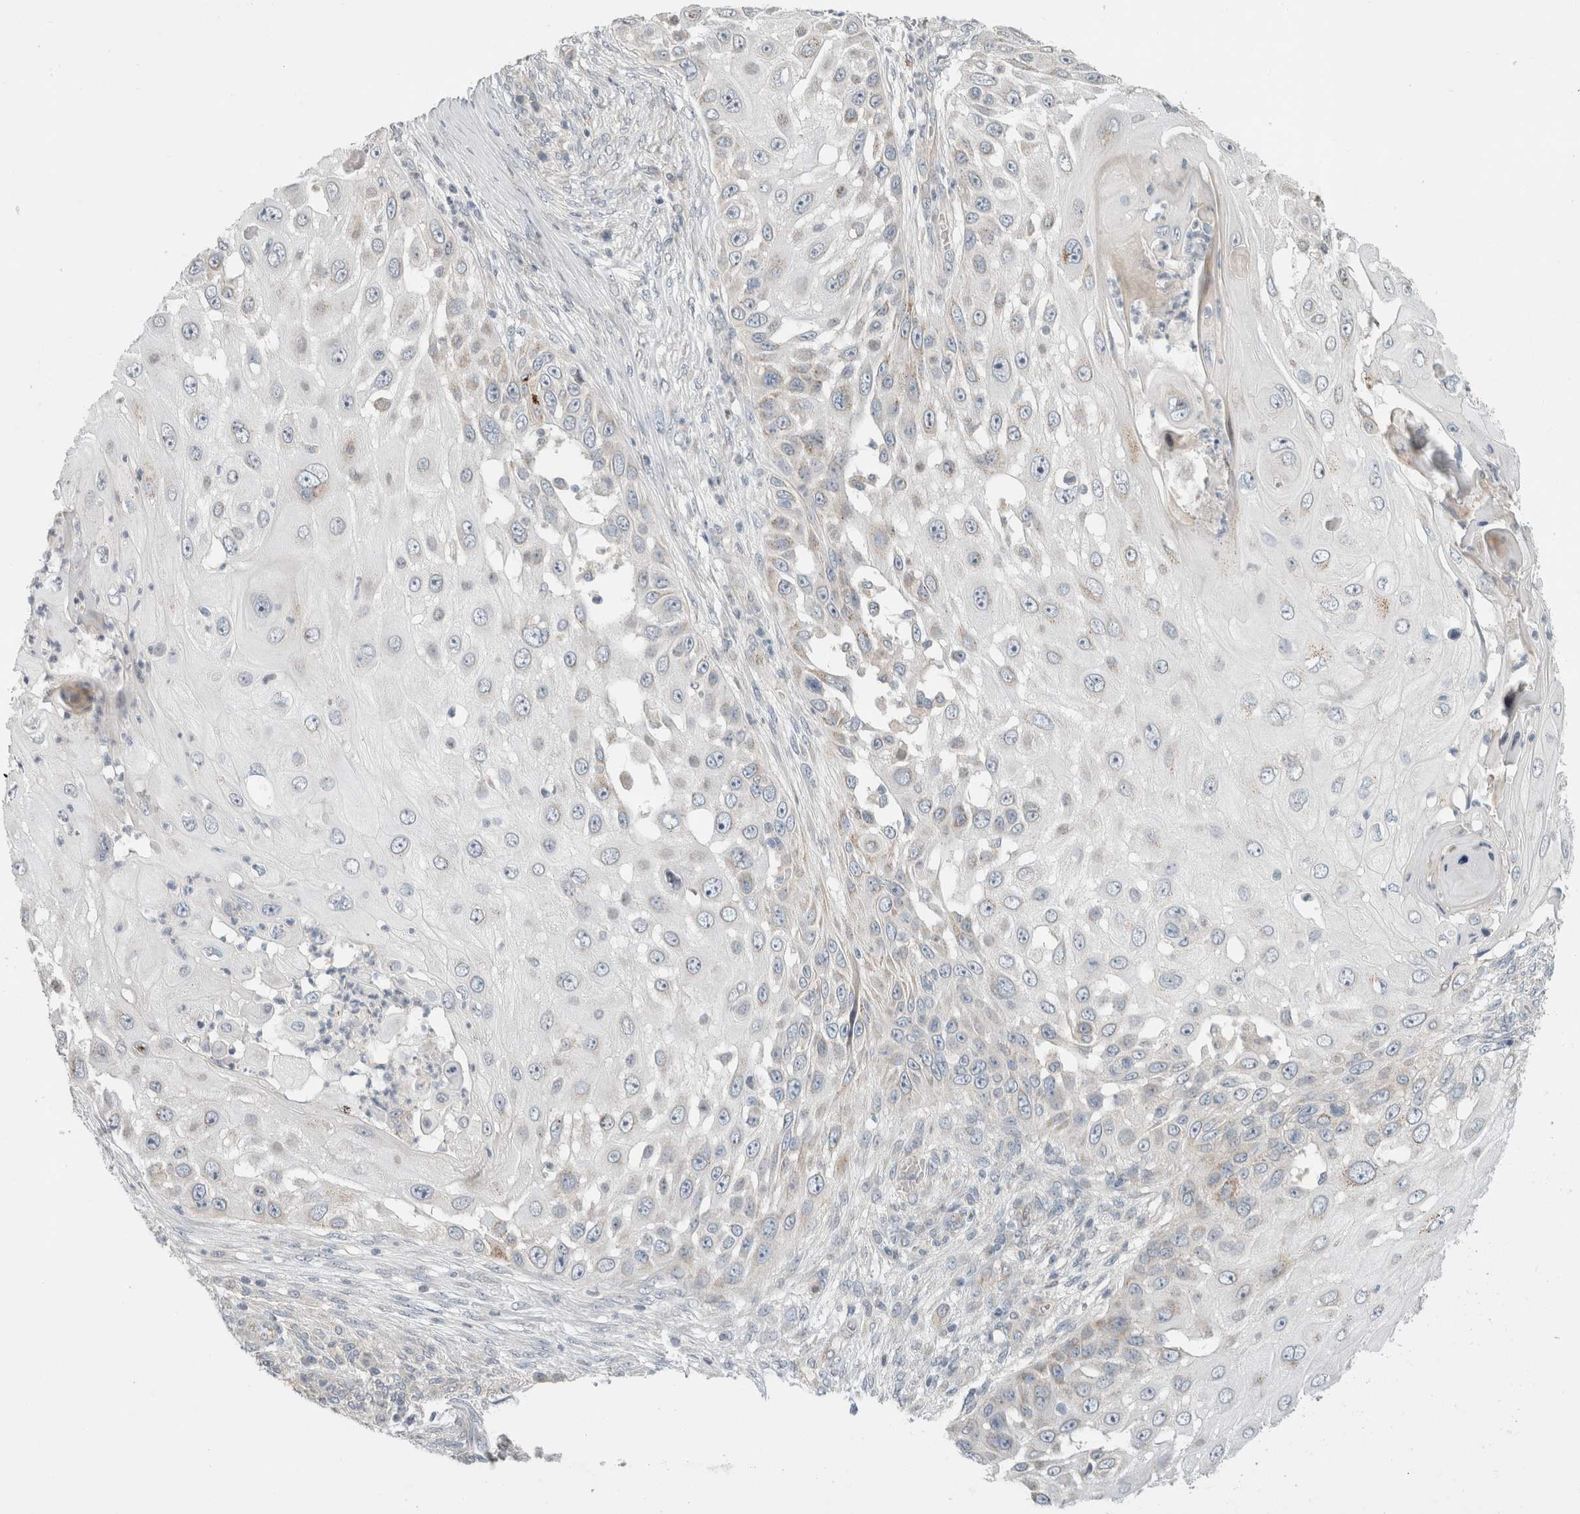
{"staining": {"intensity": "negative", "quantity": "none", "location": "none"}, "tissue": "skin cancer", "cell_type": "Tumor cells", "image_type": "cancer", "snomed": [{"axis": "morphology", "description": "Squamous cell carcinoma, NOS"}, {"axis": "topography", "description": "Skin"}], "caption": "Human skin cancer (squamous cell carcinoma) stained for a protein using immunohistochemistry demonstrates no expression in tumor cells.", "gene": "KPNA5", "patient": {"sex": "female", "age": 44}}